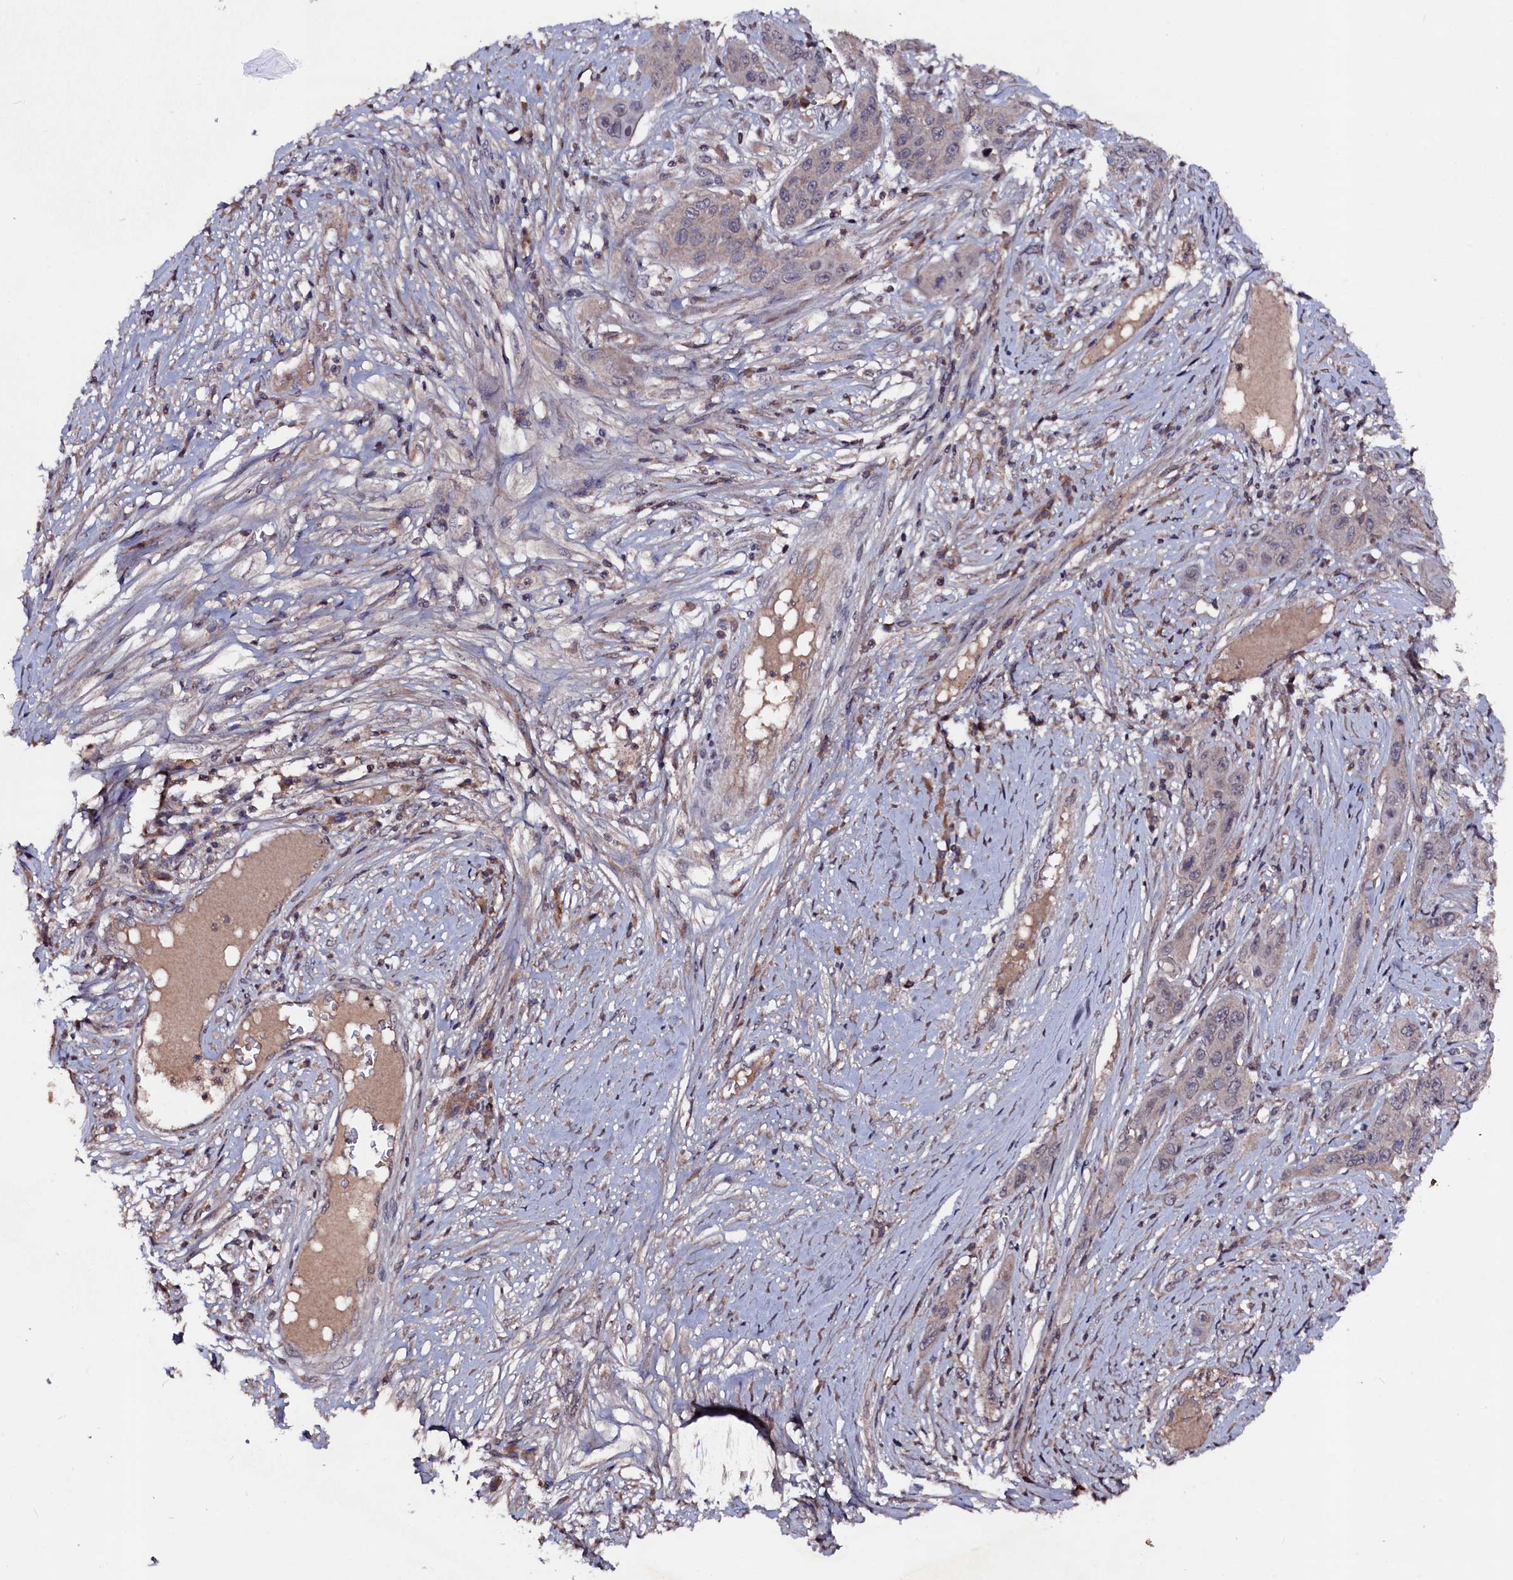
{"staining": {"intensity": "weak", "quantity": "<25%", "location": "cytoplasmic/membranous"}, "tissue": "skin cancer", "cell_type": "Tumor cells", "image_type": "cancer", "snomed": [{"axis": "morphology", "description": "Squamous cell carcinoma, NOS"}, {"axis": "topography", "description": "Skin"}], "caption": "An IHC histopathology image of squamous cell carcinoma (skin) is shown. There is no staining in tumor cells of squamous cell carcinoma (skin).", "gene": "TMC5", "patient": {"sex": "male", "age": 55}}